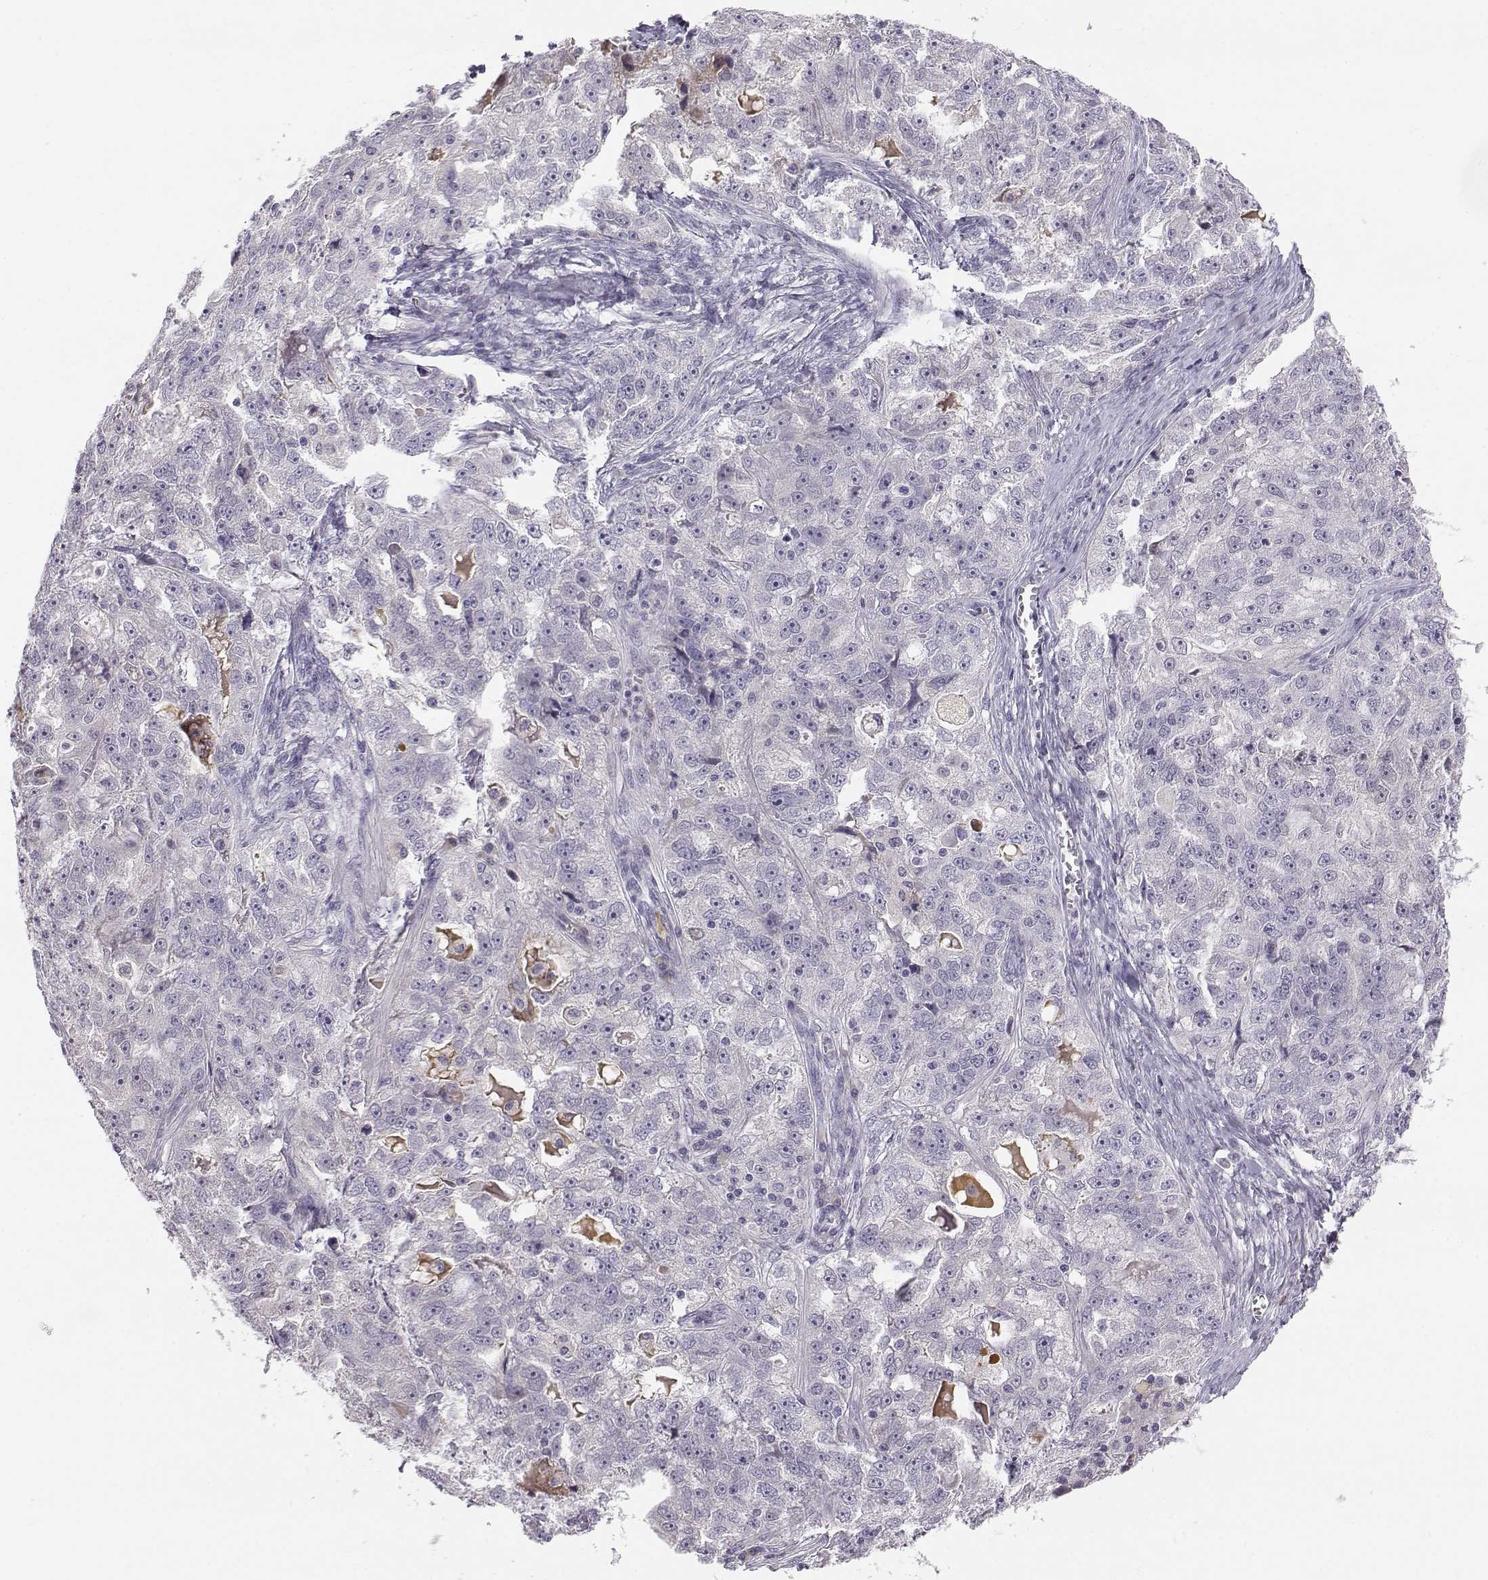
{"staining": {"intensity": "negative", "quantity": "none", "location": "none"}, "tissue": "ovarian cancer", "cell_type": "Tumor cells", "image_type": "cancer", "snomed": [{"axis": "morphology", "description": "Cystadenocarcinoma, serous, NOS"}, {"axis": "topography", "description": "Ovary"}], "caption": "Tumor cells show no significant expression in ovarian cancer.", "gene": "ACSL6", "patient": {"sex": "female", "age": 51}}